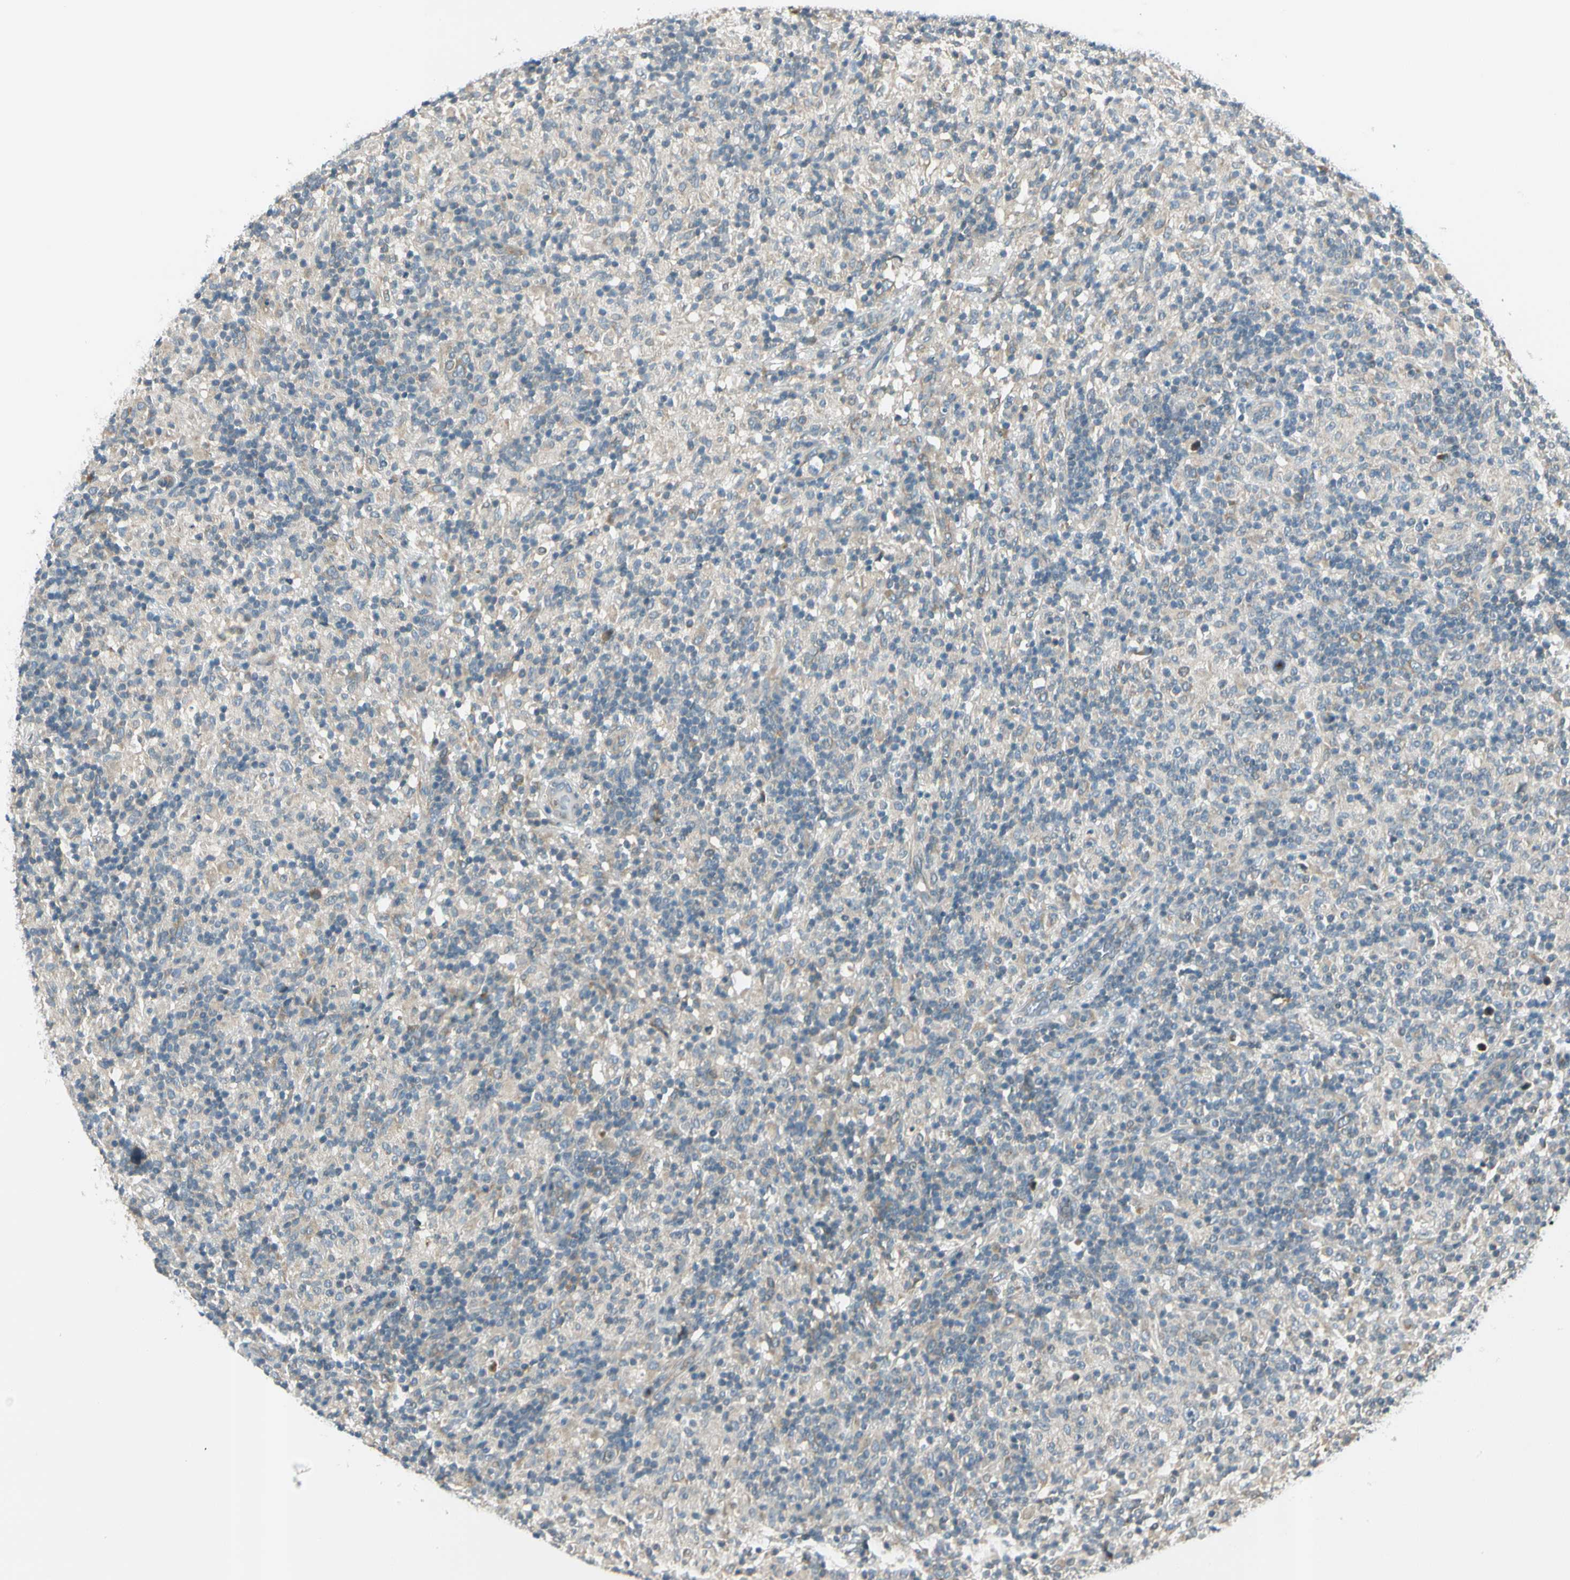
{"staining": {"intensity": "weak", "quantity": "<25%", "location": "cytoplasmic/membranous"}, "tissue": "lymphoma", "cell_type": "Tumor cells", "image_type": "cancer", "snomed": [{"axis": "morphology", "description": "Hodgkin's disease, NOS"}, {"axis": "topography", "description": "Lymph node"}], "caption": "DAB (3,3'-diaminobenzidine) immunohistochemical staining of Hodgkin's disease exhibits no significant positivity in tumor cells.", "gene": "BNIP1", "patient": {"sex": "male", "age": 70}}